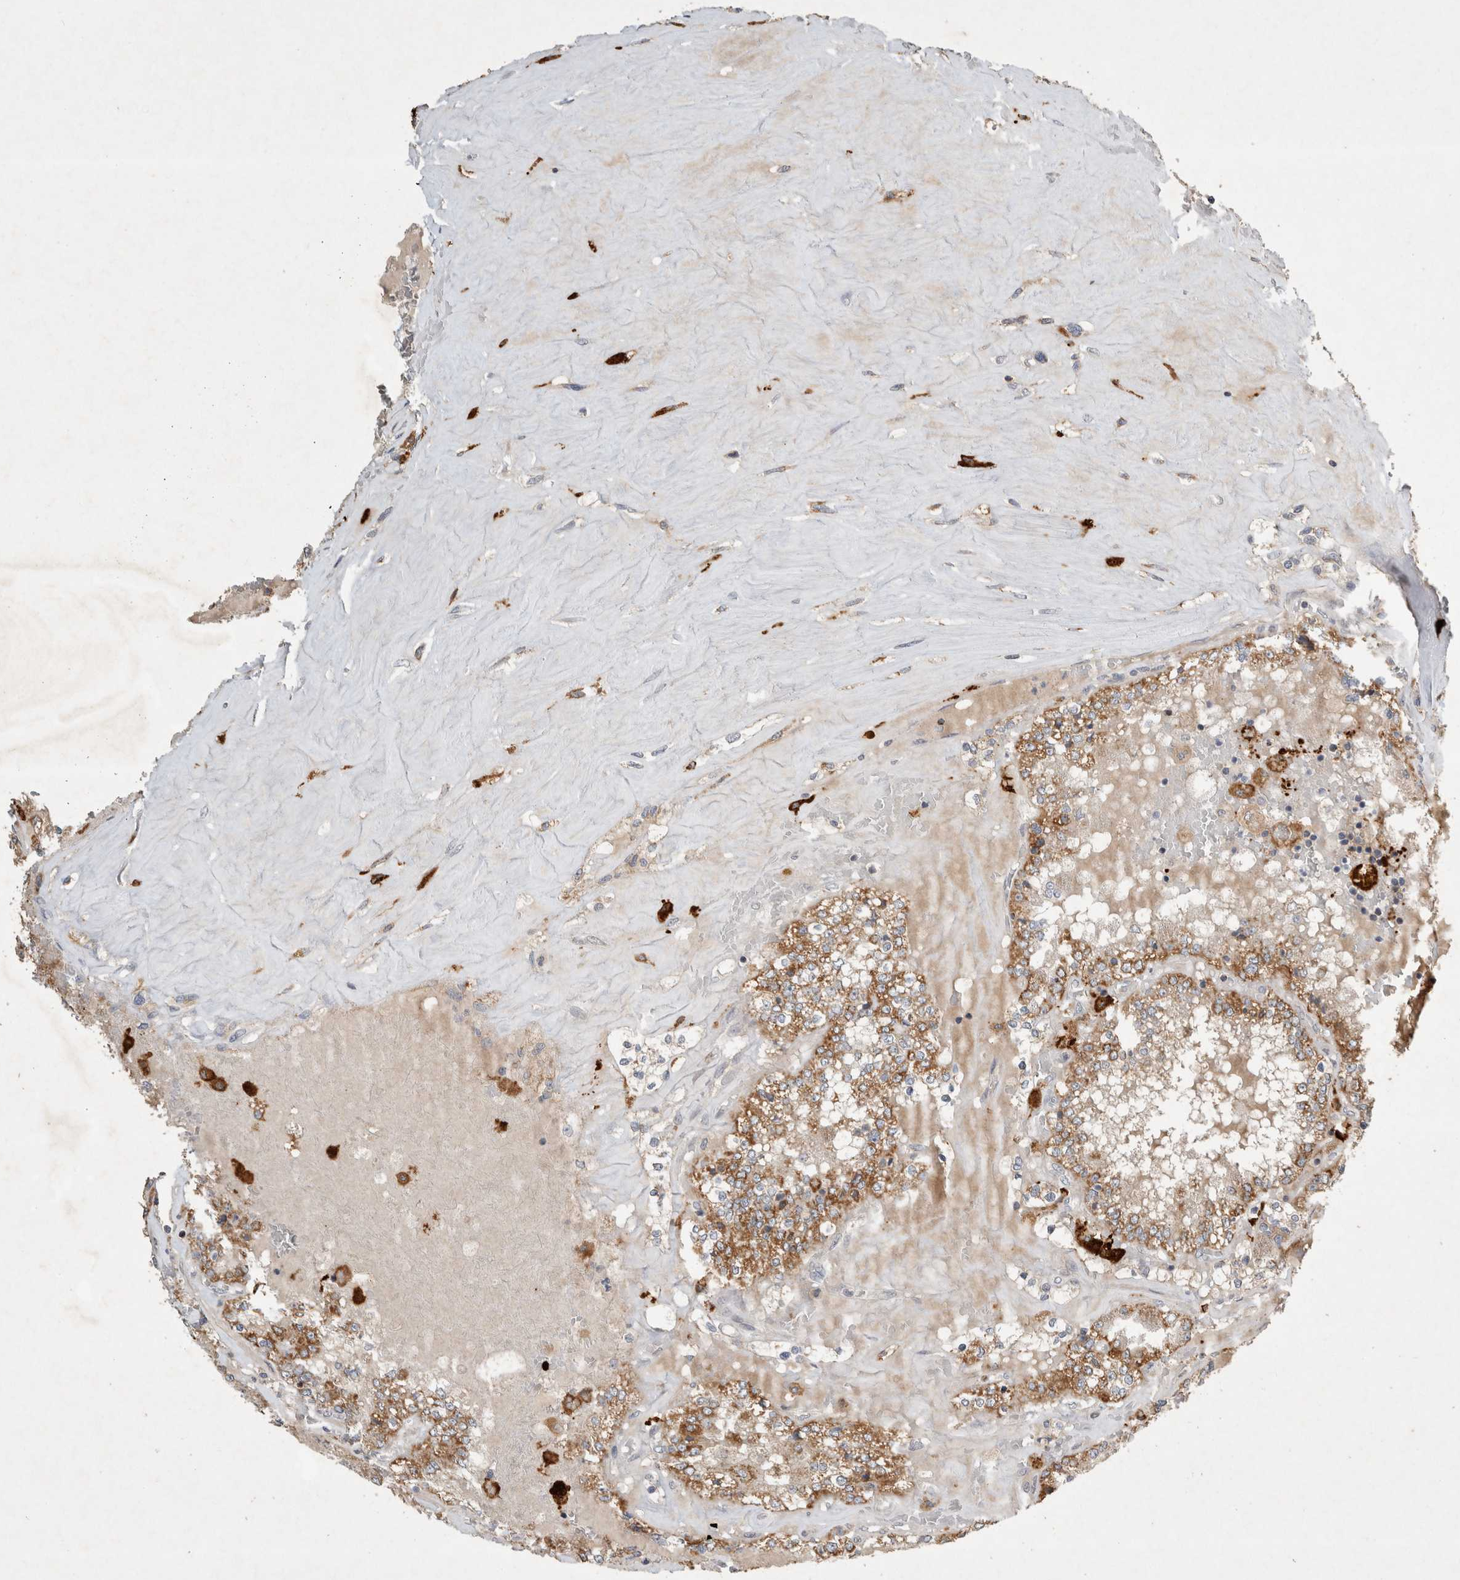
{"staining": {"intensity": "moderate", "quantity": ">75%", "location": "cytoplasmic/membranous"}, "tissue": "renal cancer", "cell_type": "Tumor cells", "image_type": "cancer", "snomed": [{"axis": "morphology", "description": "Adenocarcinoma, NOS"}, {"axis": "topography", "description": "Kidney"}], "caption": "Immunohistochemistry (IHC) staining of renal cancer, which reveals medium levels of moderate cytoplasmic/membranous positivity in about >75% of tumor cells indicating moderate cytoplasmic/membranous protein staining. The staining was performed using DAB (3,3'-diaminobenzidine) (brown) for protein detection and nuclei were counterstained in hematoxylin (blue).", "gene": "SERAC1", "patient": {"sex": "female", "age": 56}}